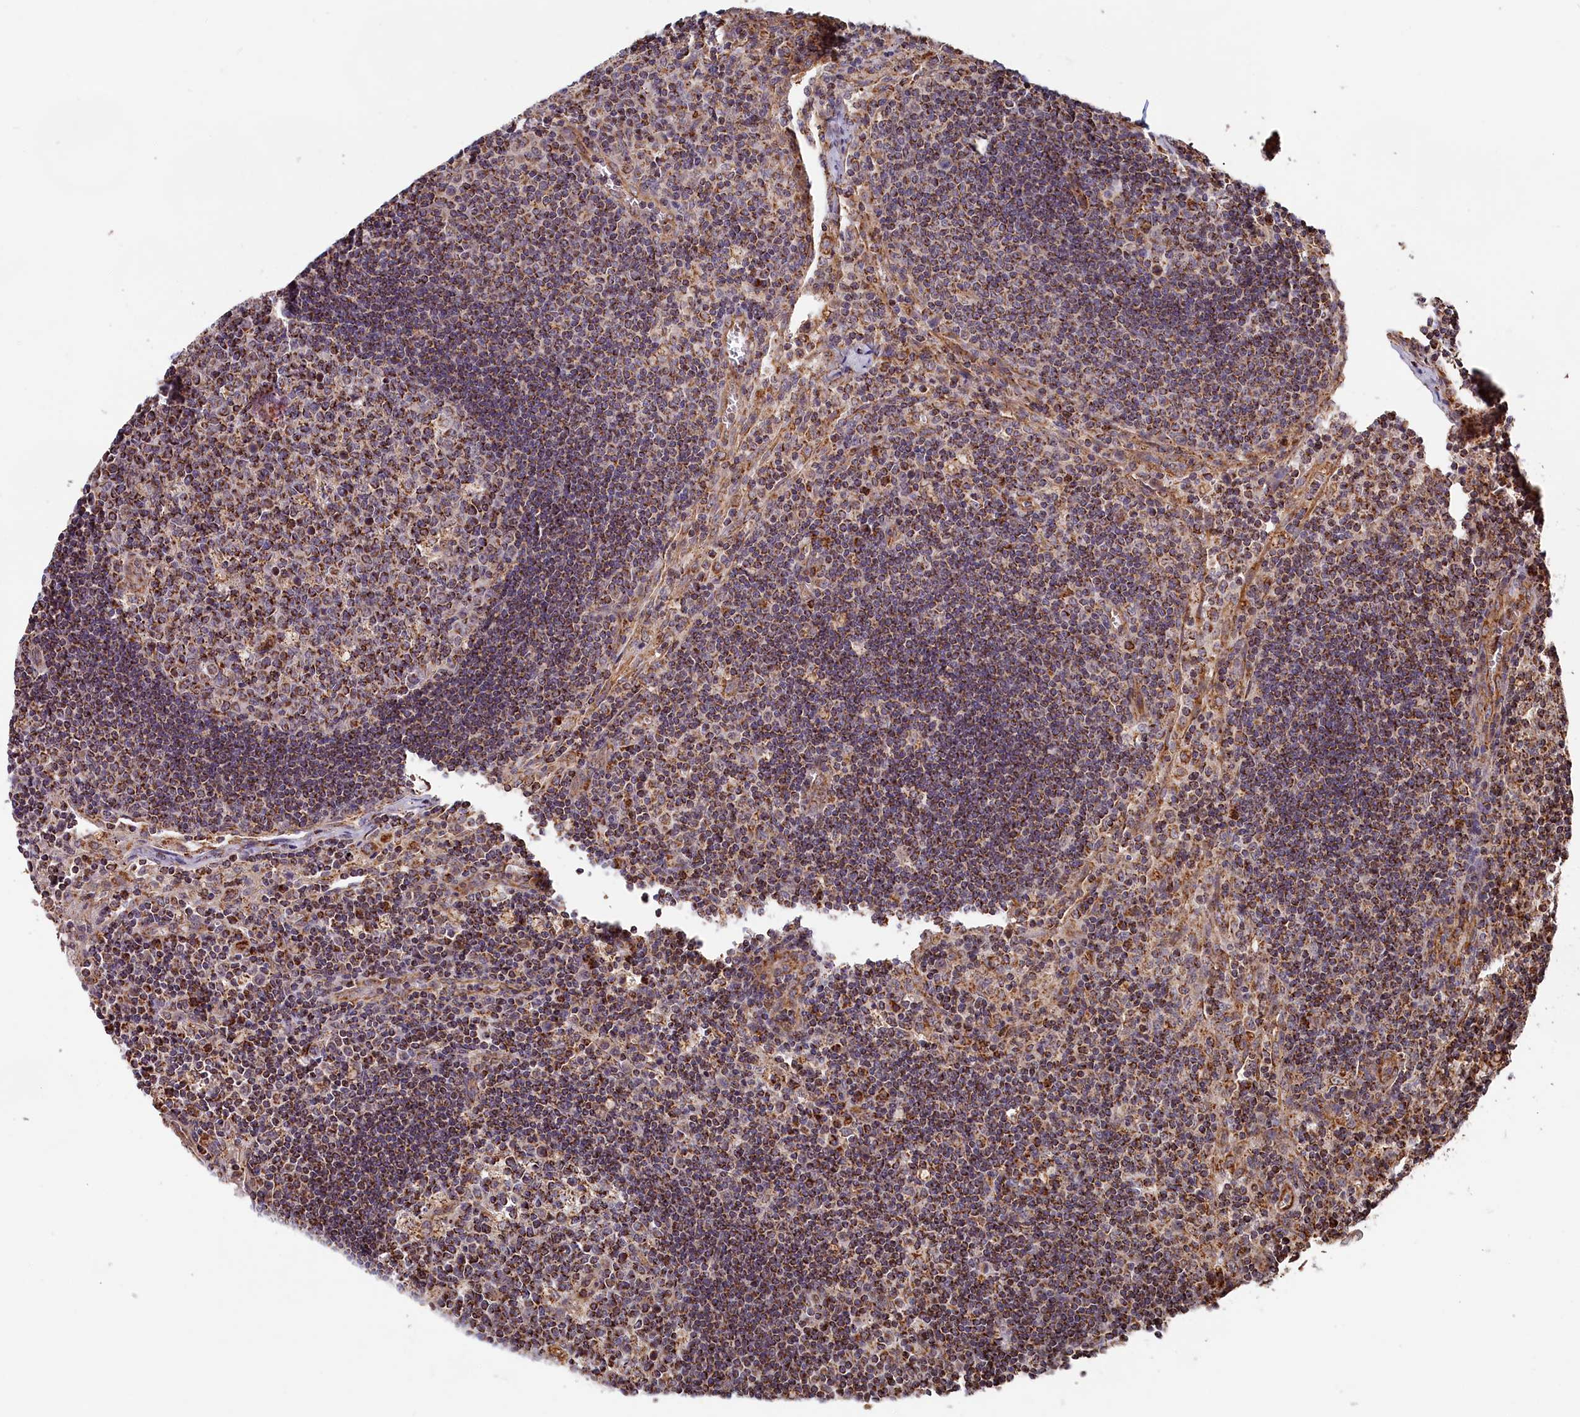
{"staining": {"intensity": "strong", "quantity": ">75%", "location": "cytoplasmic/membranous"}, "tissue": "lymph node", "cell_type": "Germinal center cells", "image_type": "normal", "snomed": [{"axis": "morphology", "description": "Normal tissue, NOS"}, {"axis": "topography", "description": "Lymph node"}], "caption": "A high-resolution micrograph shows IHC staining of unremarkable lymph node, which demonstrates strong cytoplasmic/membranous positivity in approximately >75% of germinal center cells.", "gene": "MACROD1", "patient": {"sex": "male", "age": 58}}